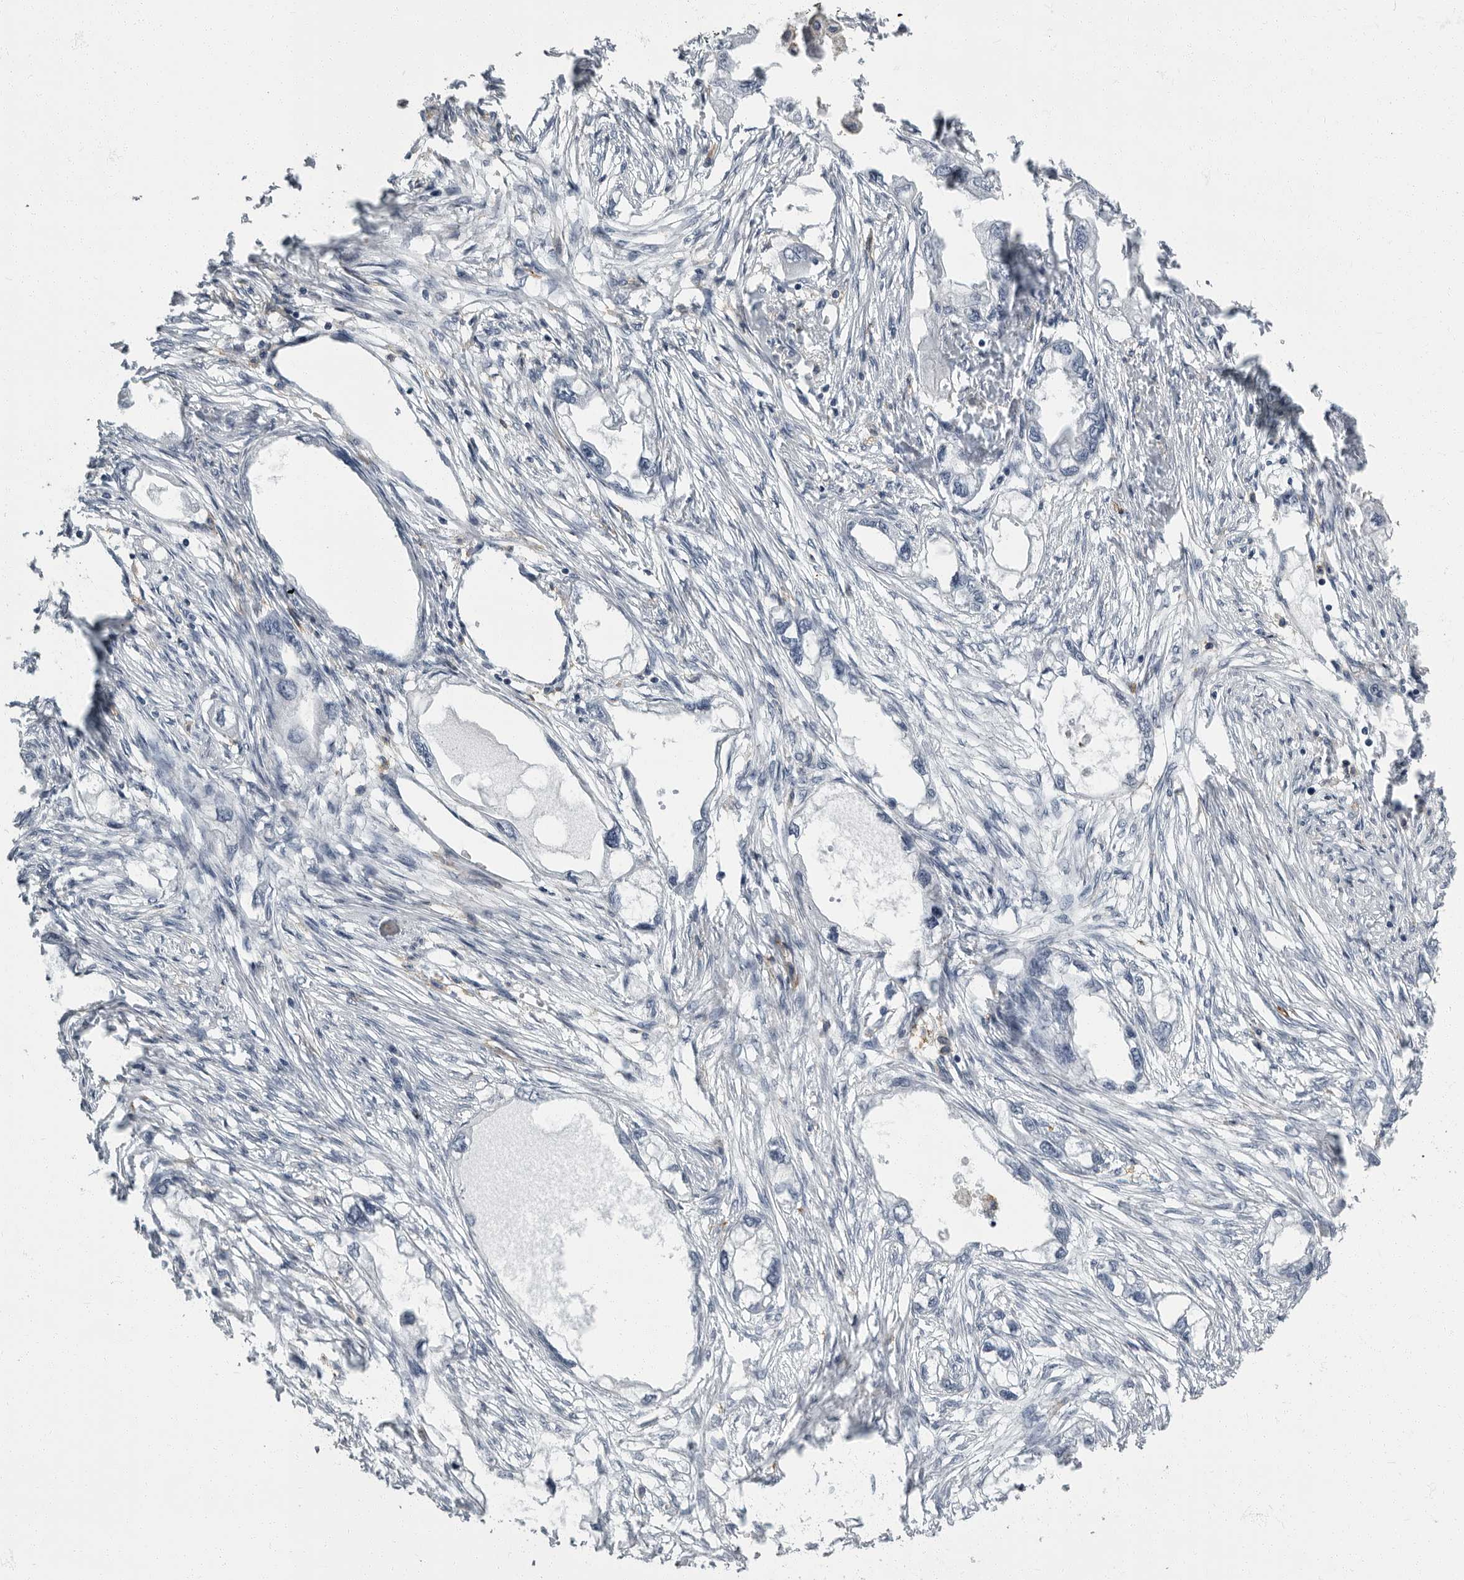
{"staining": {"intensity": "negative", "quantity": "none", "location": "none"}, "tissue": "endometrial cancer", "cell_type": "Tumor cells", "image_type": "cancer", "snomed": [{"axis": "morphology", "description": "Adenocarcinoma, NOS"}, {"axis": "morphology", "description": "Adenocarcinoma, metastatic, NOS"}, {"axis": "topography", "description": "Adipose tissue"}, {"axis": "topography", "description": "Endometrium"}], "caption": "There is no significant staining in tumor cells of metastatic adenocarcinoma (endometrial).", "gene": "FCER1G", "patient": {"sex": "female", "age": 67}}